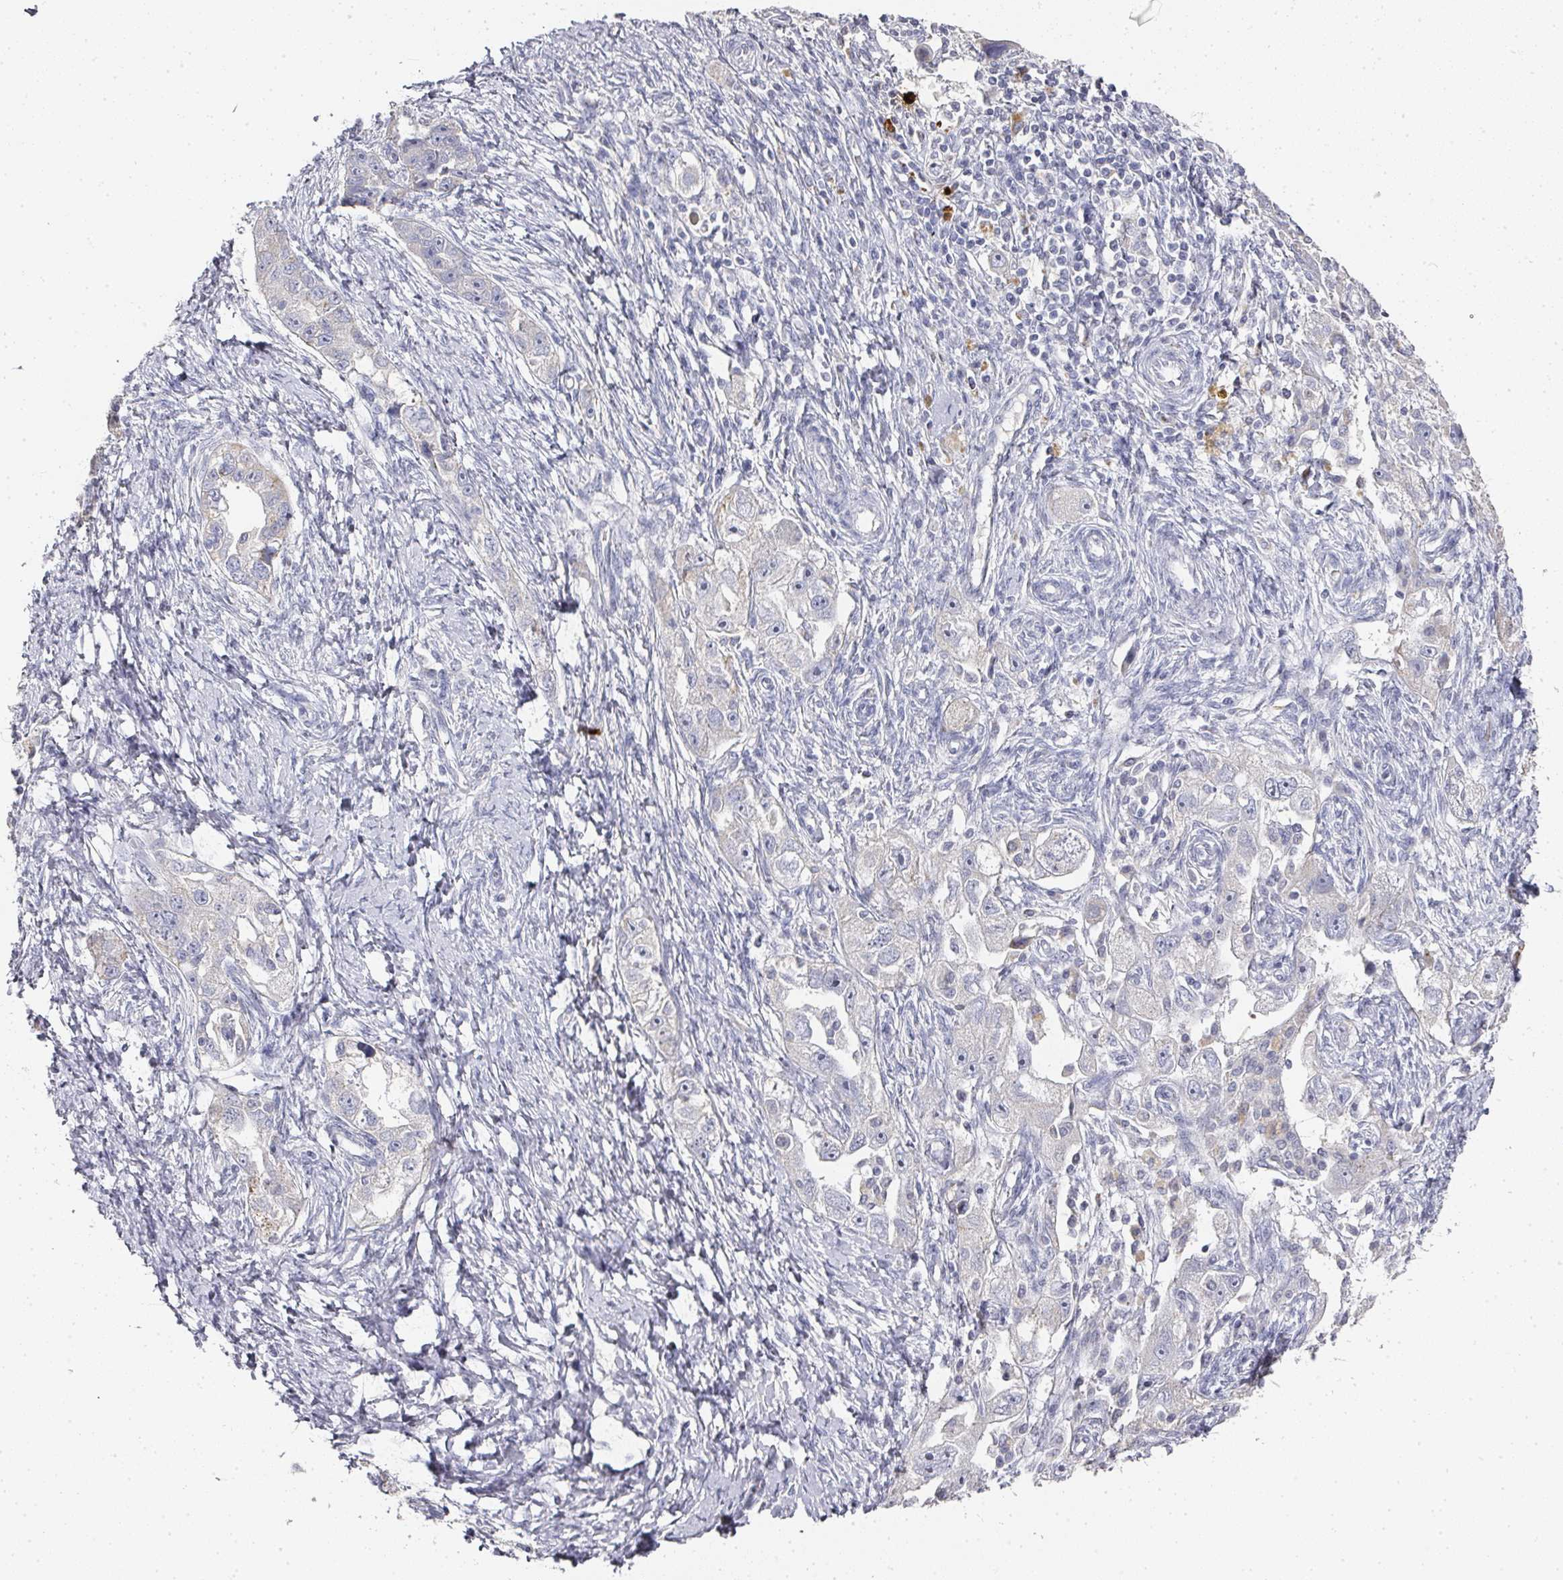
{"staining": {"intensity": "negative", "quantity": "none", "location": "none"}, "tissue": "ovarian cancer", "cell_type": "Tumor cells", "image_type": "cancer", "snomed": [{"axis": "morphology", "description": "Carcinoma, NOS"}, {"axis": "morphology", "description": "Cystadenocarcinoma, serous, NOS"}, {"axis": "topography", "description": "Ovary"}], "caption": "This is an immunohistochemistry (IHC) micrograph of human ovarian cancer (carcinoma). There is no positivity in tumor cells.", "gene": "CAMP", "patient": {"sex": "female", "age": 69}}